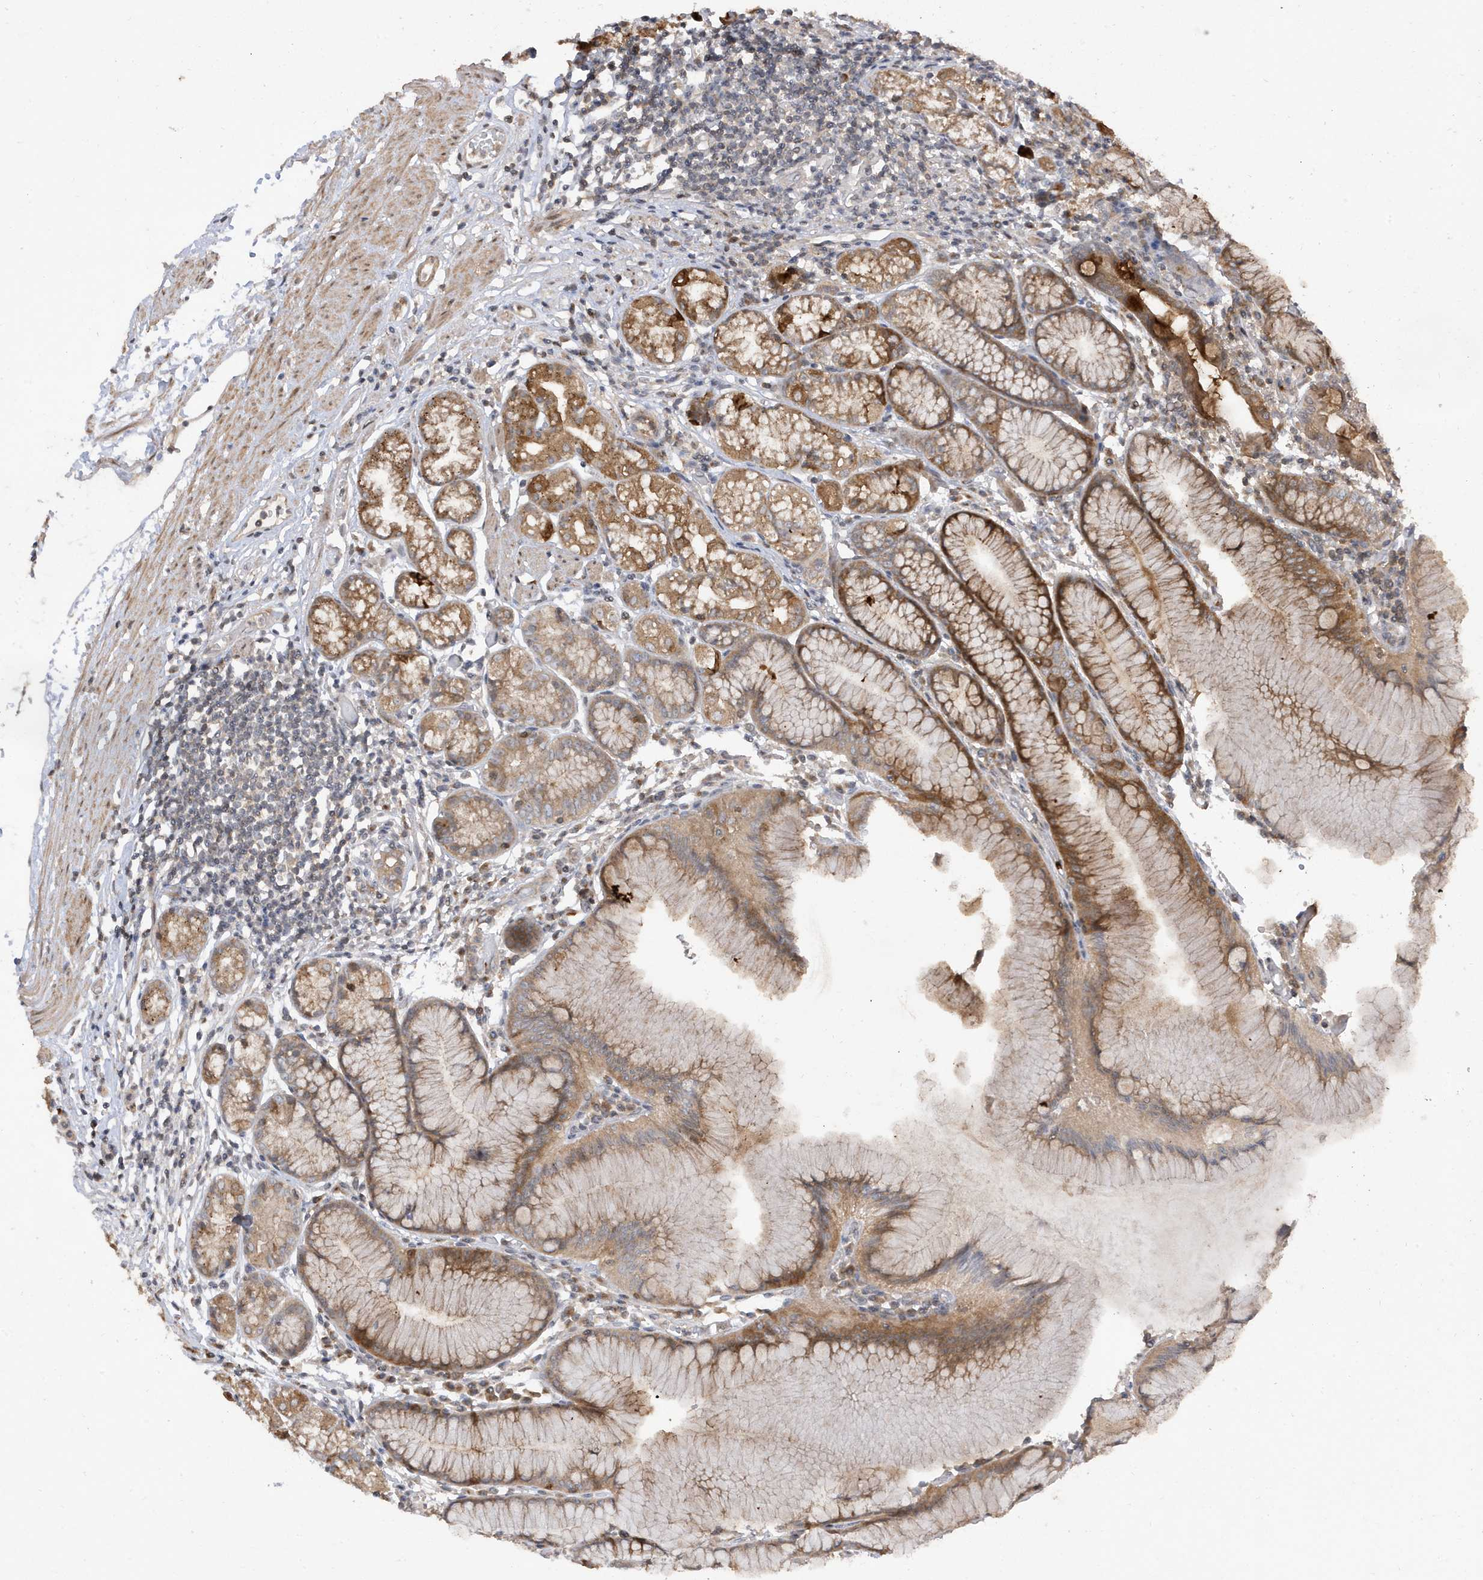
{"staining": {"intensity": "moderate", "quantity": ">75%", "location": "cytoplasmic/membranous"}, "tissue": "stomach", "cell_type": "Glandular cells", "image_type": "normal", "snomed": [{"axis": "morphology", "description": "Normal tissue, NOS"}, {"axis": "topography", "description": "Stomach"}], "caption": "Stomach stained with immunohistochemistry exhibits moderate cytoplasmic/membranous positivity in about >75% of glandular cells.", "gene": "TAB3", "patient": {"sex": "female", "age": 57}}